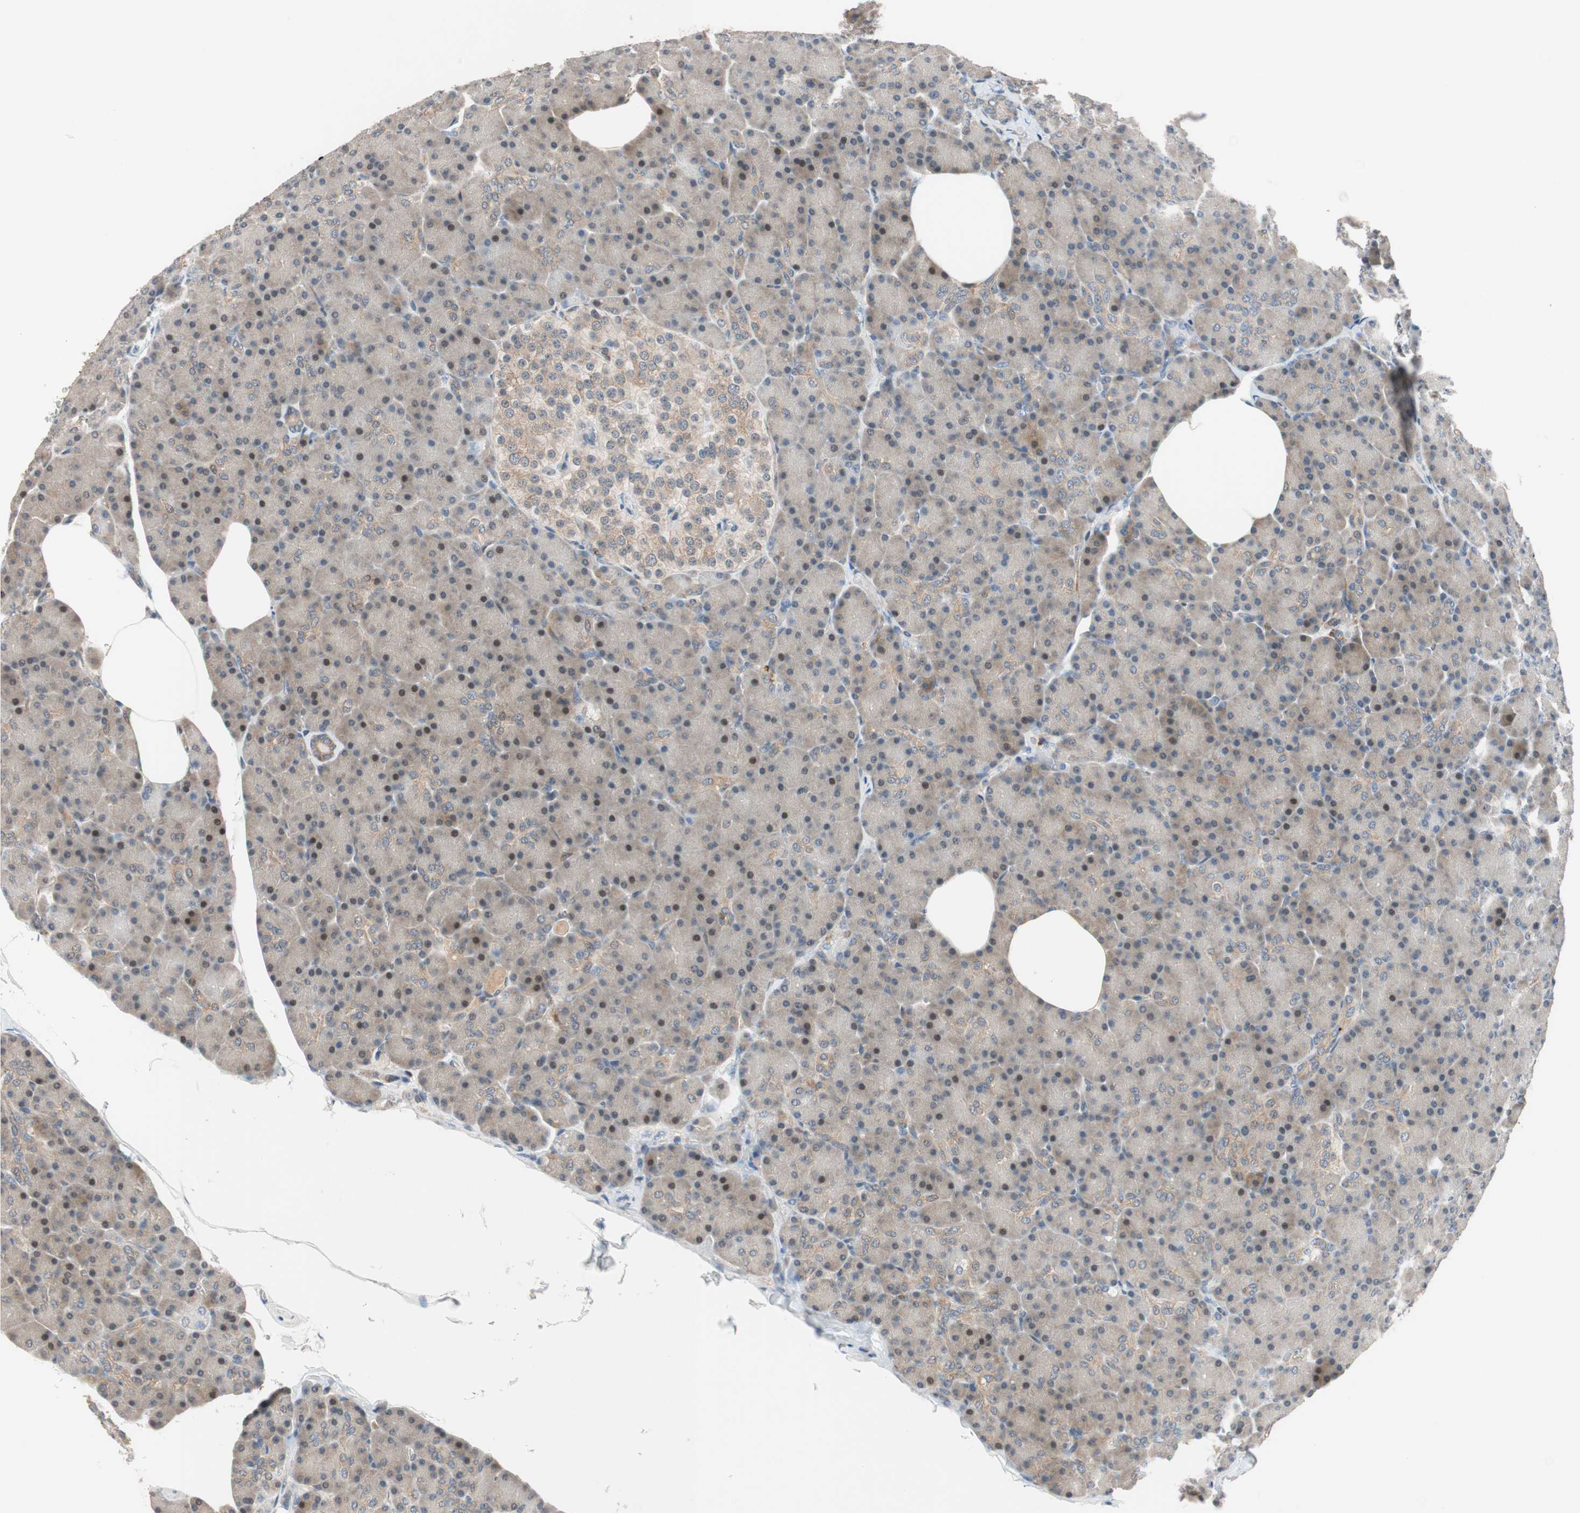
{"staining": {"intensity": "moderate", "quantity": ">75%", "location": "cytoplasmic/membranous"}, "tissue": "pancreas", "cell_type": "Exocrine glandular cells", "image_type": "normal", "snomed": [{"axis": "morphology", "description": "Normal tissue, NOS"}, {"axis": "topography", "description": "Pancreas"}], "caption": "Pancreas was stained to show a protein in brown. There is medium levels of moderate cytoplasmic/membranous staining in about >75% of exocrine glandular cells. (Brightfield microscopy of DAB IHC at high magnification).", "gene": "P3R3URF", "patient": {"sex": "female", "age": 43}}